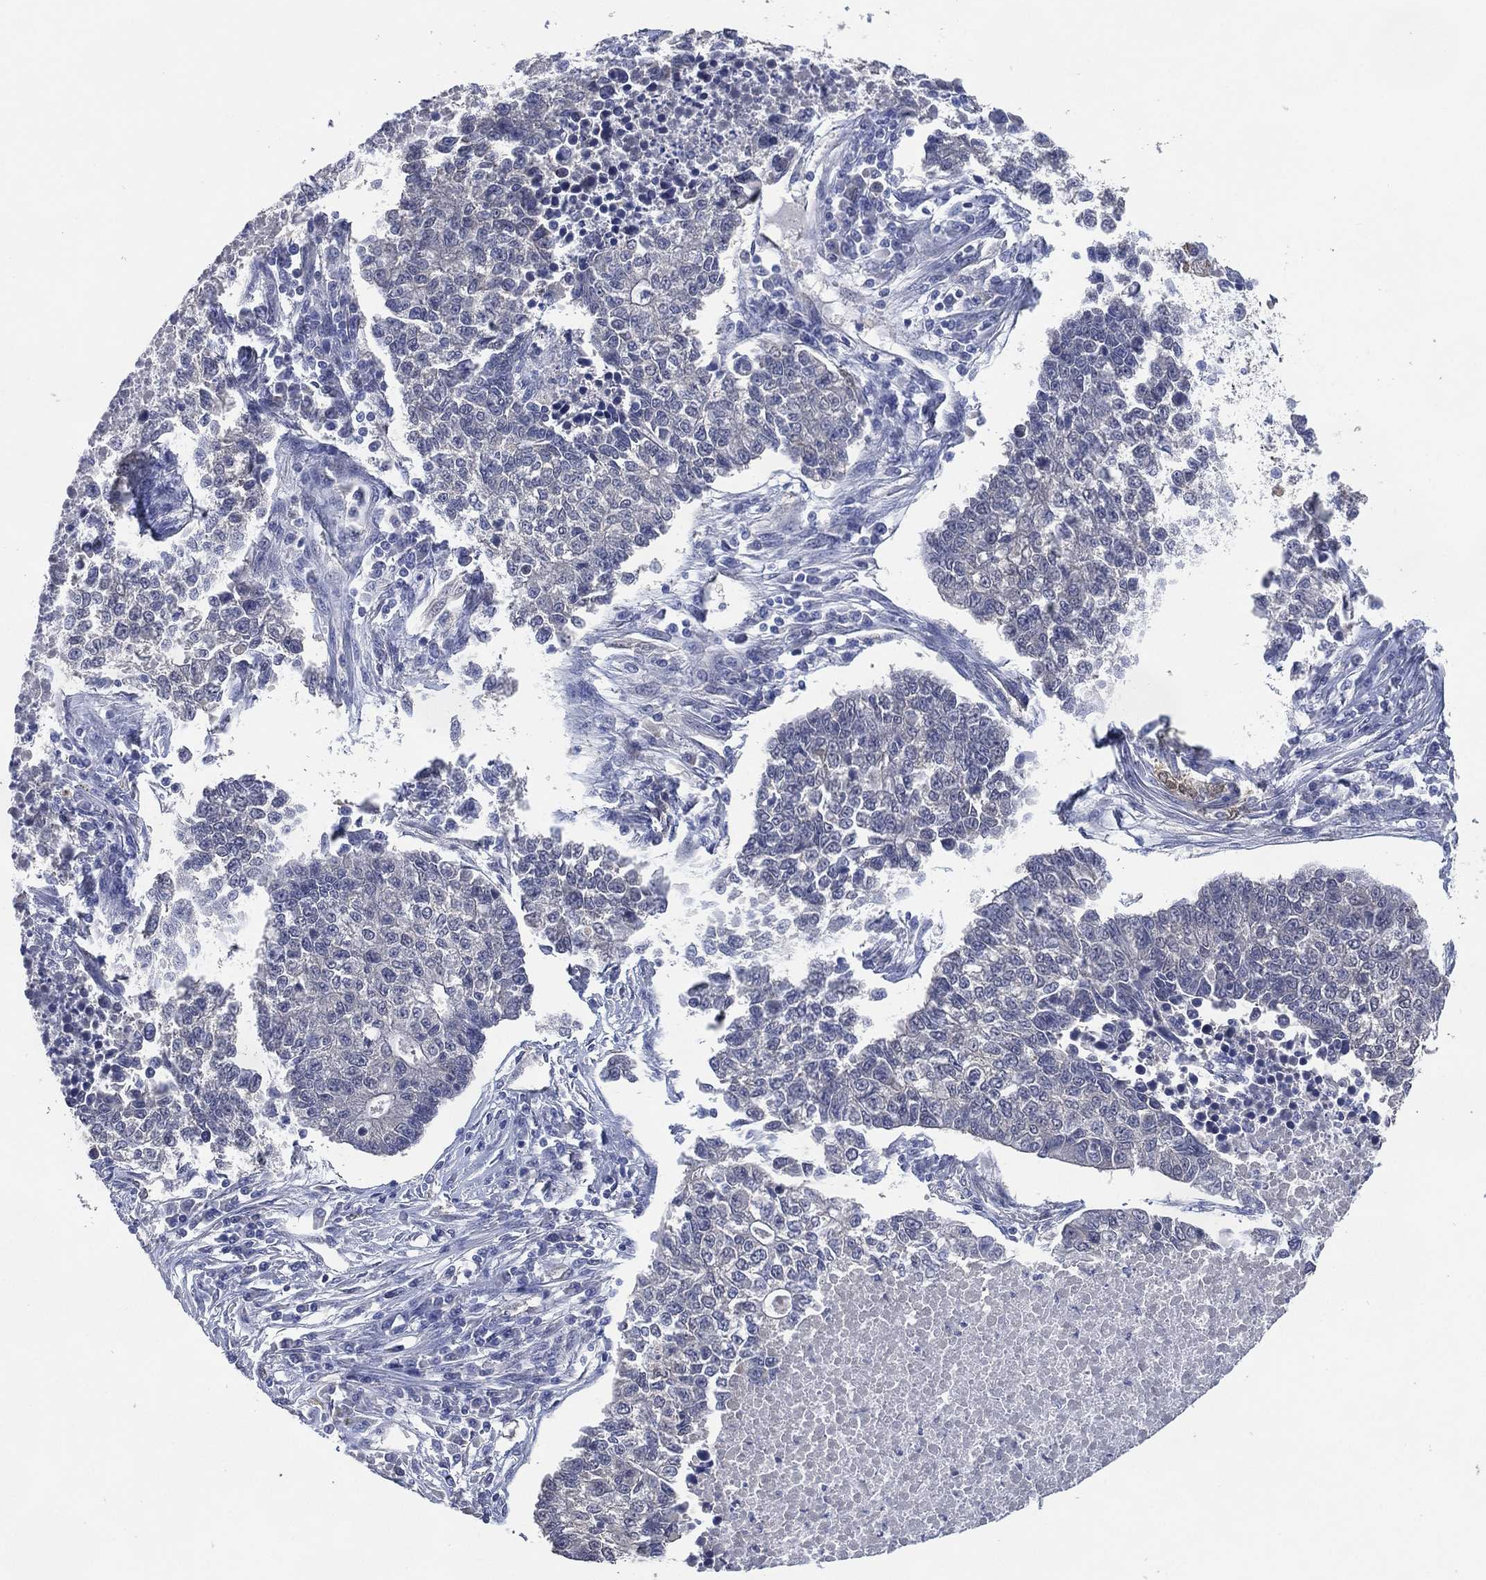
{"staining": {"intensity": "negative", "quantity": "none", "location": "none"}, "tissue": "lung cancer", "cell_type": "Tumor cells", "image_type": "cancer", "snomed": [{"axis": "morphology", "description": "Adenocarcinoma, NOS"}, {"axis": "topography", "description": "Lung"}], "caption": "DAB immunohistochemical staining of human adenocarcinoma (lung) demonstrates no significant positivity in tumor cells.", "gene": "AK1", "patient": {"sex": "male", "age": 57}}